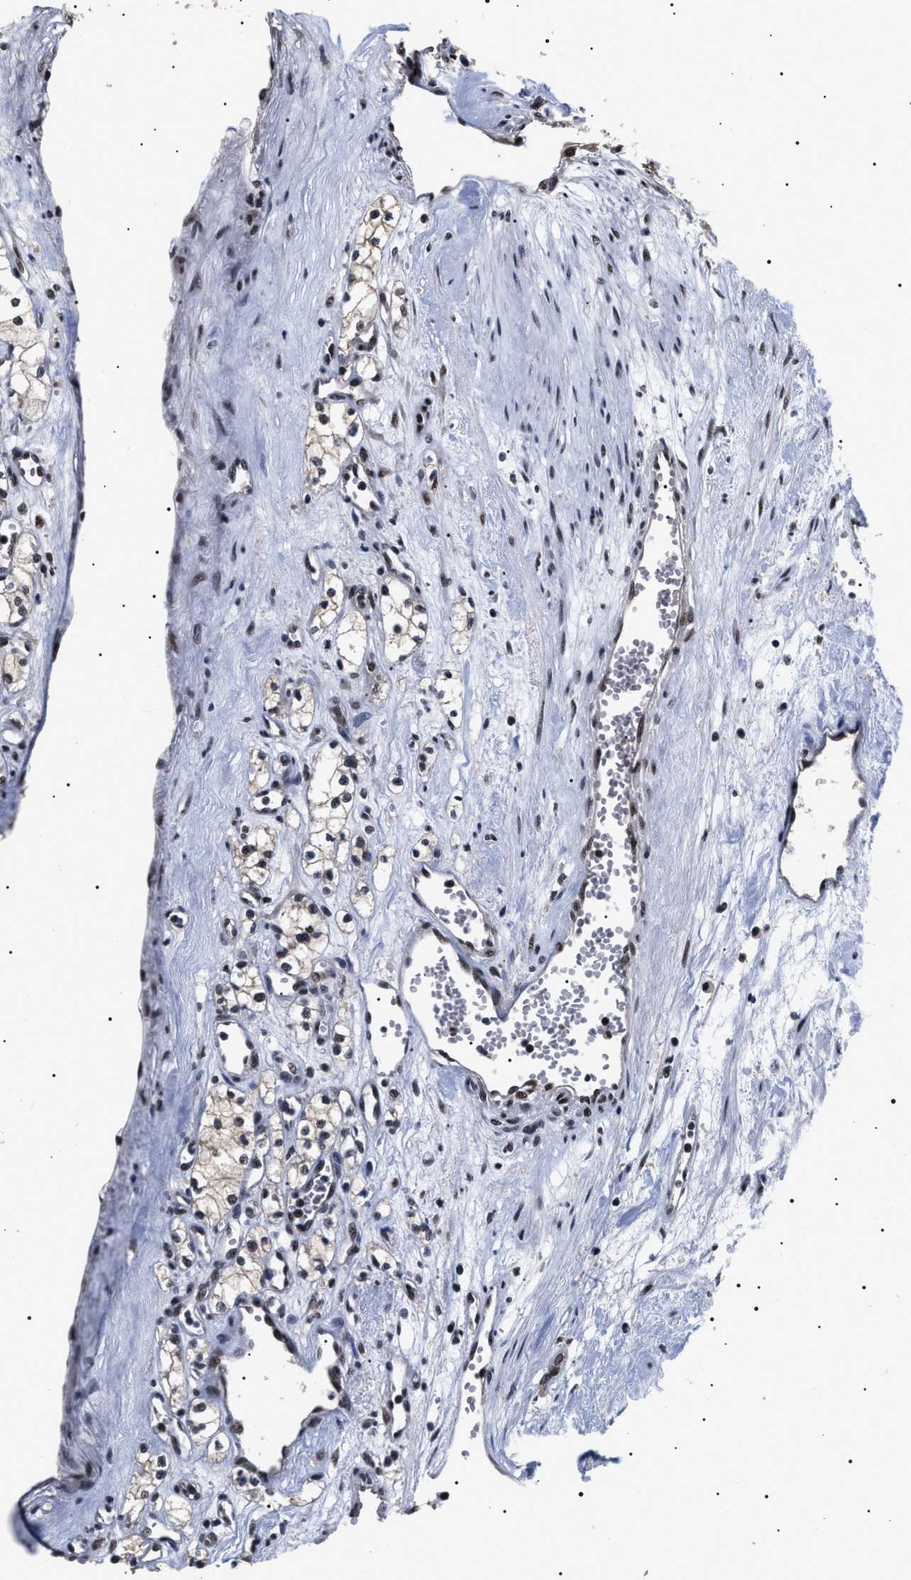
{"staining": {"intensity": "moderate", "quantity": ">75%", "location": "cytoplasmic/membranous,nuclear"}, "tissue": "renal cancer", "cell_type": "Tumor cells", "image_type": "cancer", "snomed": [{"axis": "morphology", "description": "Adenocarcinoma, NOS"}, {"axis": "topography", "description": "Kidney"}], "caption": "Immunohistochemical staining of adenocarcinoma (renal) displays medium levels of moderate cytoplasmic/membranous and nuclear staining in approximately >75% of tumor cells.", "gene": "CAAP1", "patient": {"sex": "male", "age": 59}}